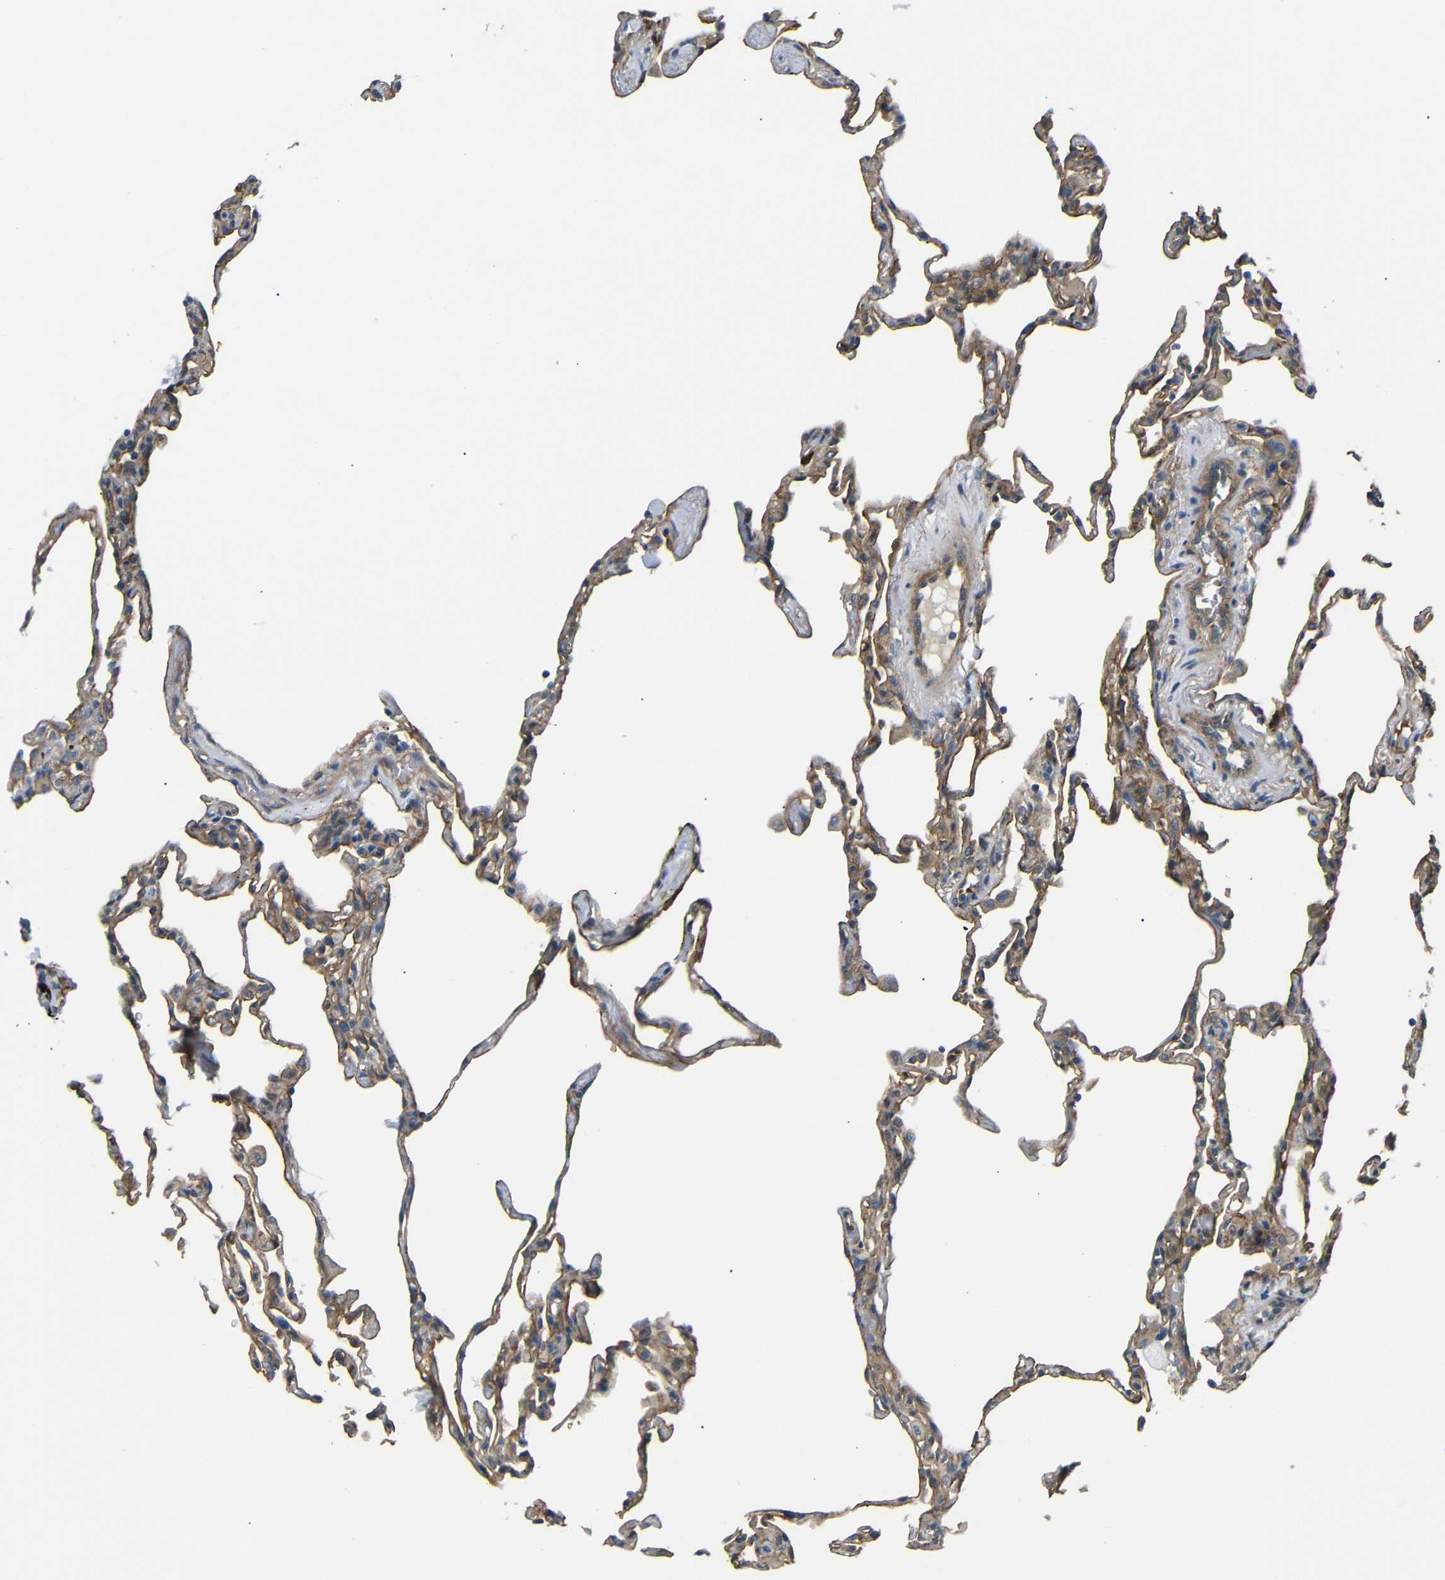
{"staining": {"intensity": "moderate", "quantity": "25%-75%", "location": "cytoplasmic/membranous"}, "tissue": "lung", "cell_type": "Alveolar cells", "image_type": "normal", "snomed": [{"axis": "morphology", "description": "Normal tissue, NOS"}, {"axis": "topography", "description": "Lung"}], "caption": "Immunohistochemistry (IHC) (DAB (3,3'-diaminobenzidine)) staining of normal lung reveals moderate cytoplasmic/membranous protein expression in about 25%-75% of alveolar cells.", "gene": "MYO1B", "patient": {"sex": "male", "age": 59}}